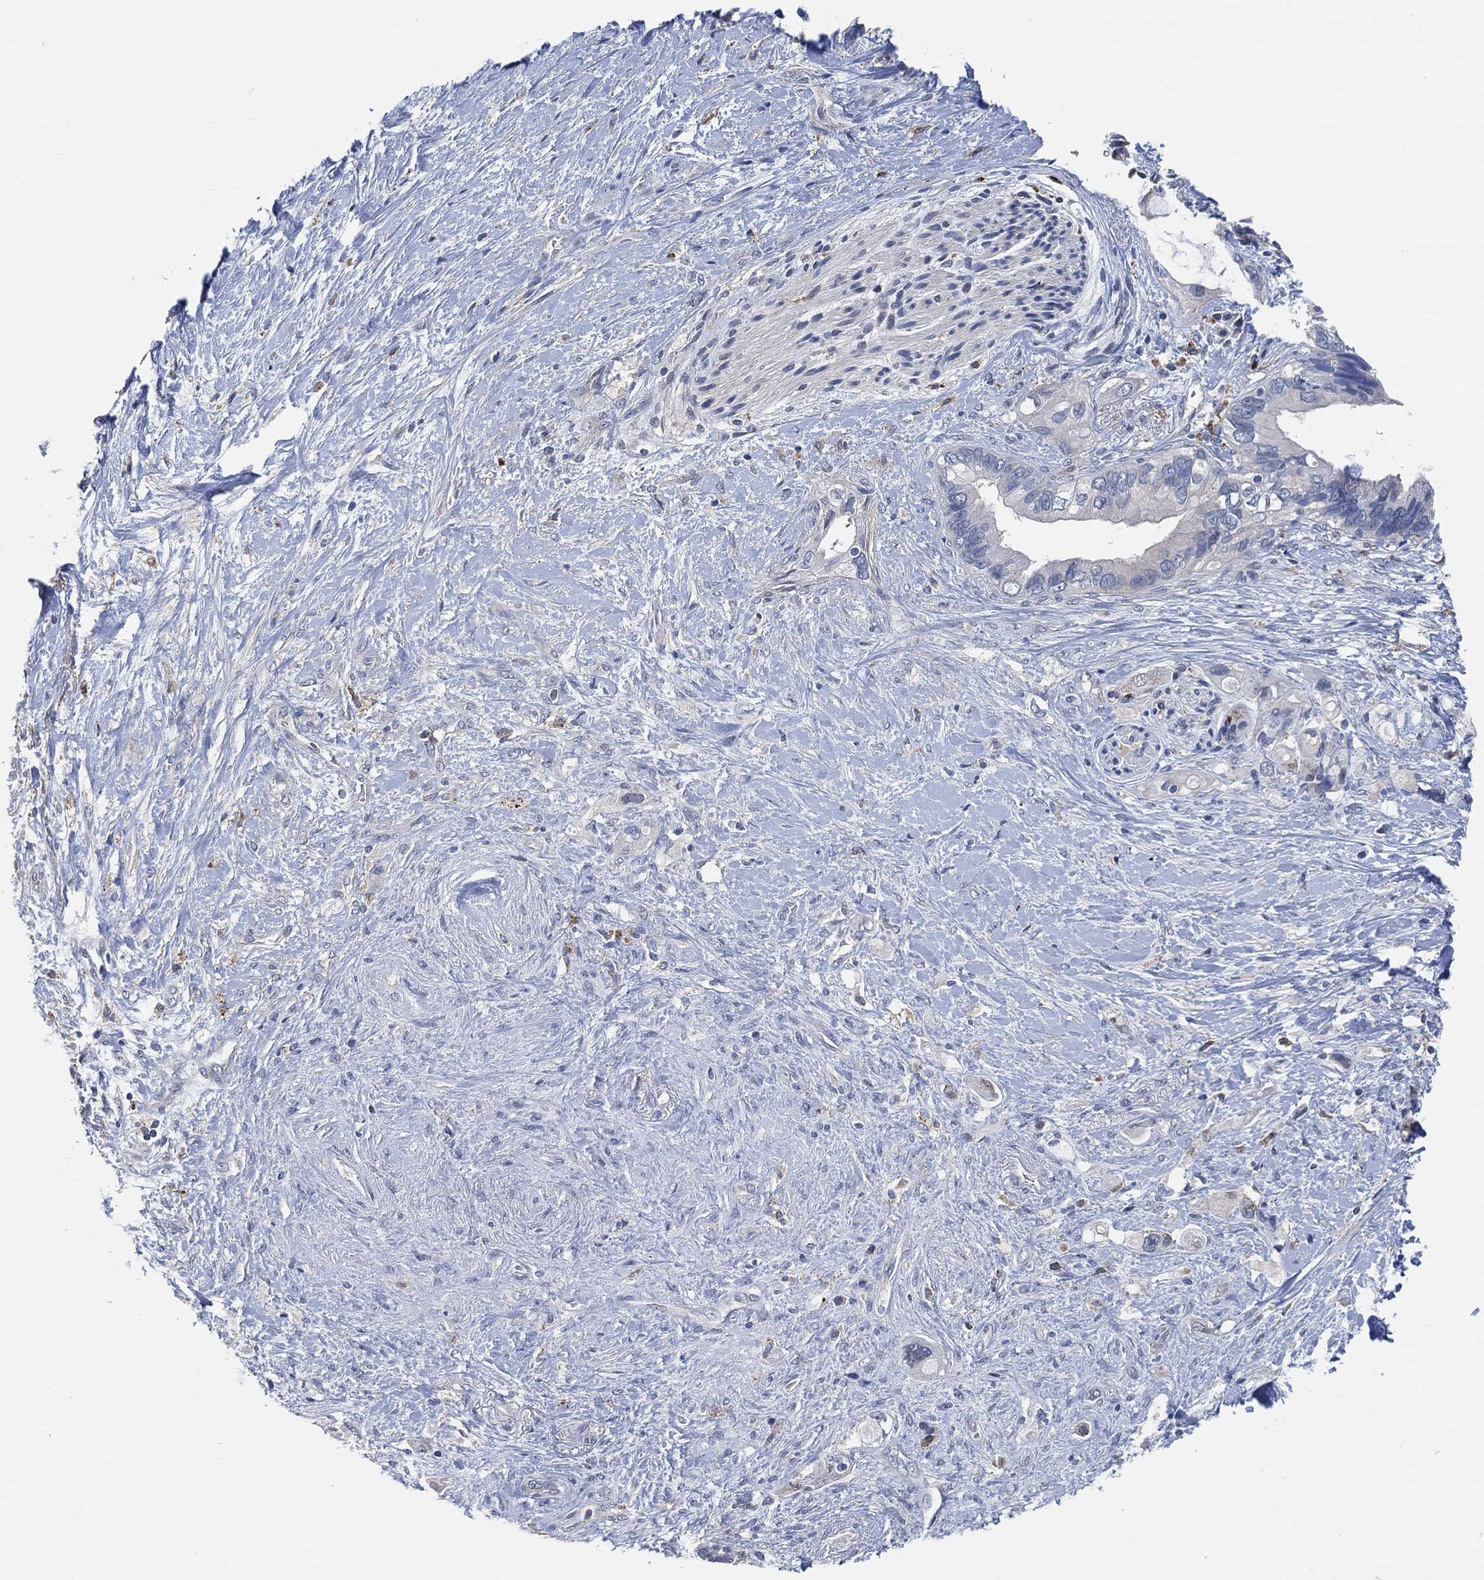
{"staining": {"intensity": "negative", "quantity": "none", "location": "none"}, "tissue": "pancreatic cancer", "cell_type": "Tumor cells", "image_type": "cancer", "snomed": [{"axis": "morphology", "description": "Adenocarcinoma, NOS"}, {"axis": "topography", "description": "Pancreas"}], "caption": "Tumor cells are negative for protein expression in human adenocarcinoma (pancreatic). (DAB (3,3'-diaminobenzidine) immunohistochemistry (IHC), high magnification).", "gene": "VSIG4", "patient": {"sex": "female", "age": 56}}